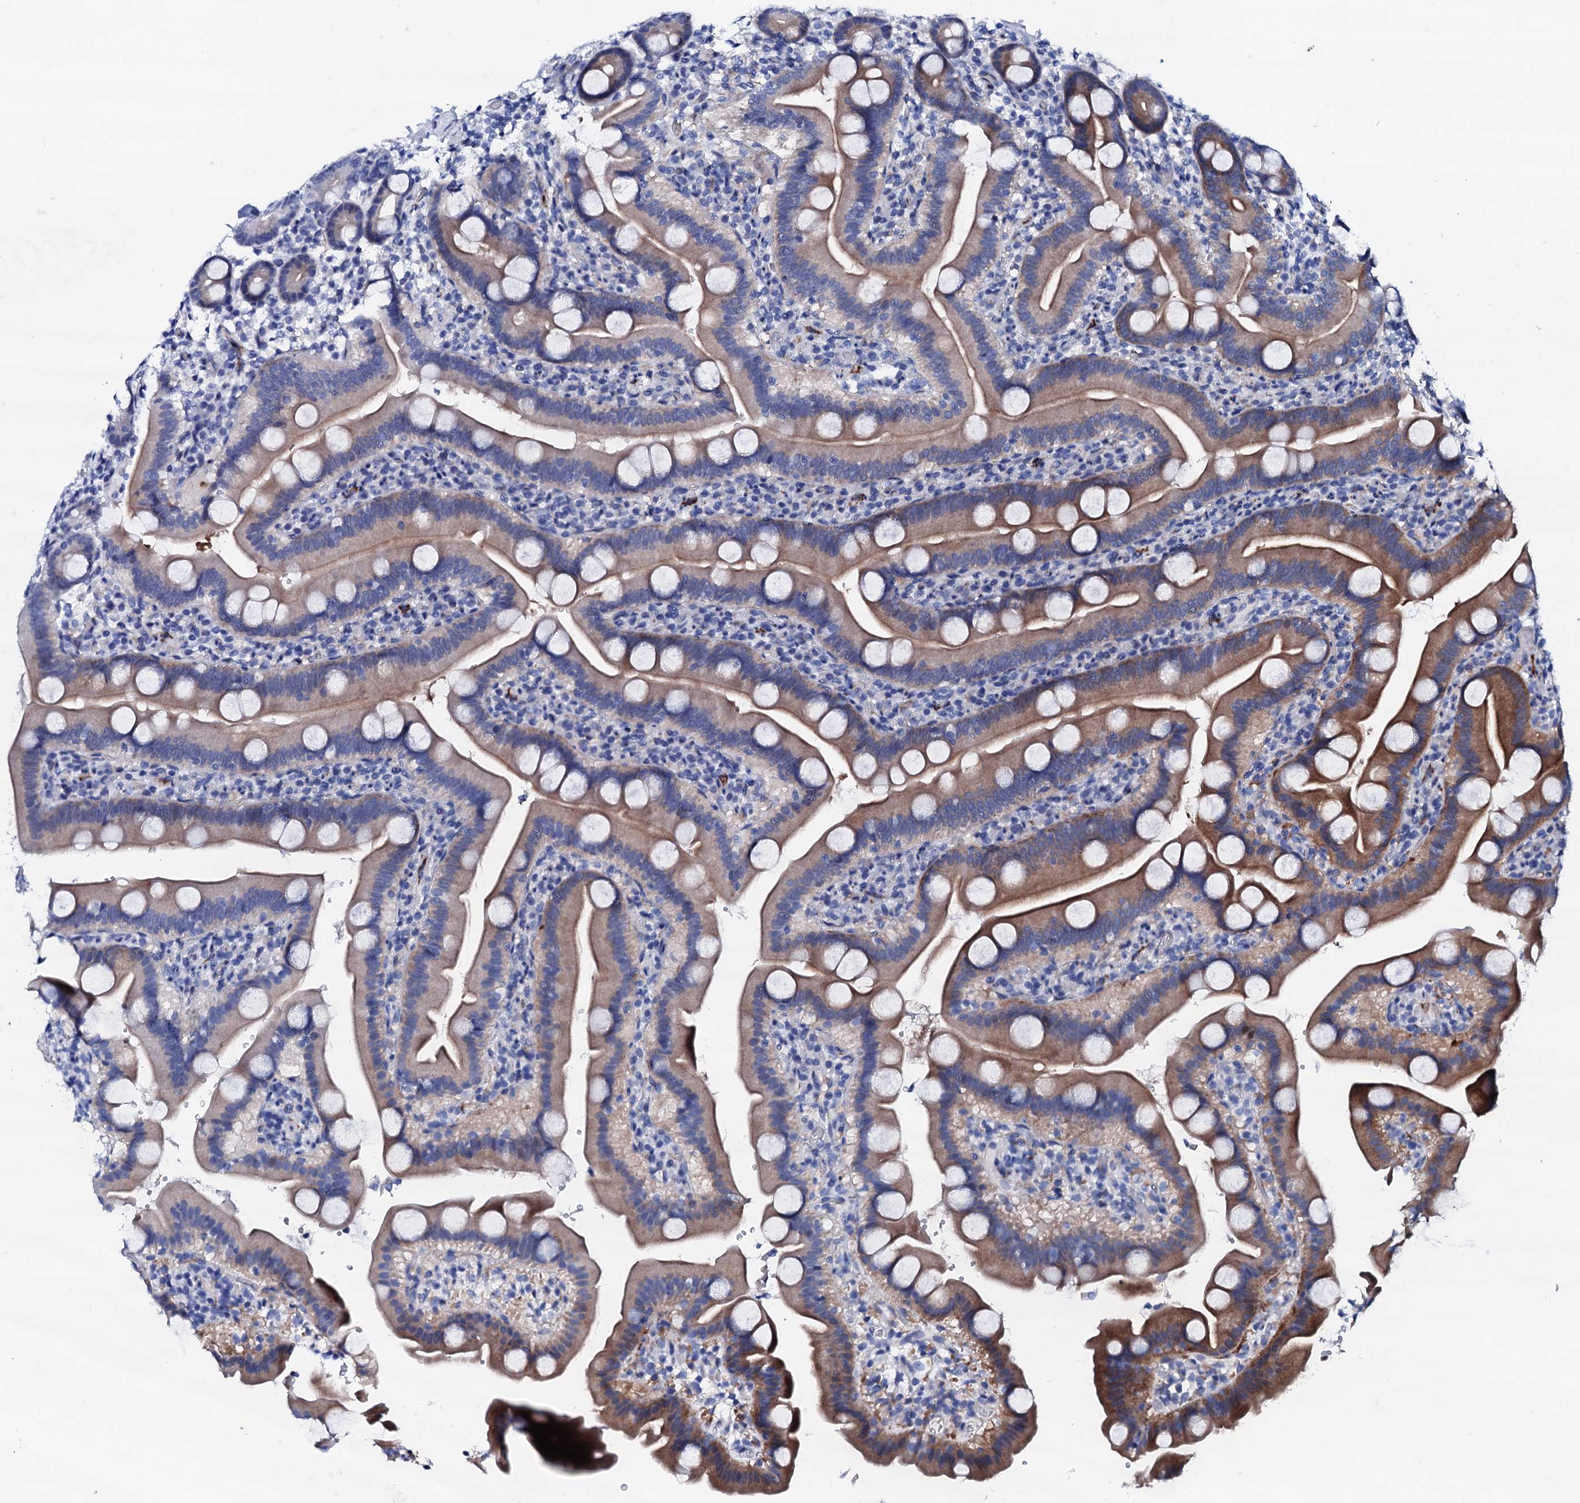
{"staining": {"intensity": "moderate", "quantity": "<25%", "location": "cytoplasmic/membranous"}, "tissue": "duodenum", "cell_type": "Glandular cells", "image_type": "normal", "snomed": [{"axis": "morphology", "description": "Normal tissue, NOS"}, {"axis": "topography", "description": "Duodenum"}], "caption": "Immunohistochemical staining of unremarkable human duodenum reveals low levels of moderate cytoplasmic/membranous expression in approximately <25% of glandular cells. Ihc stains the protein of interest in brown and the nuclei are stained blue.", "gene": "TRDN", "patient": {"sex": "male", "age": 55}}